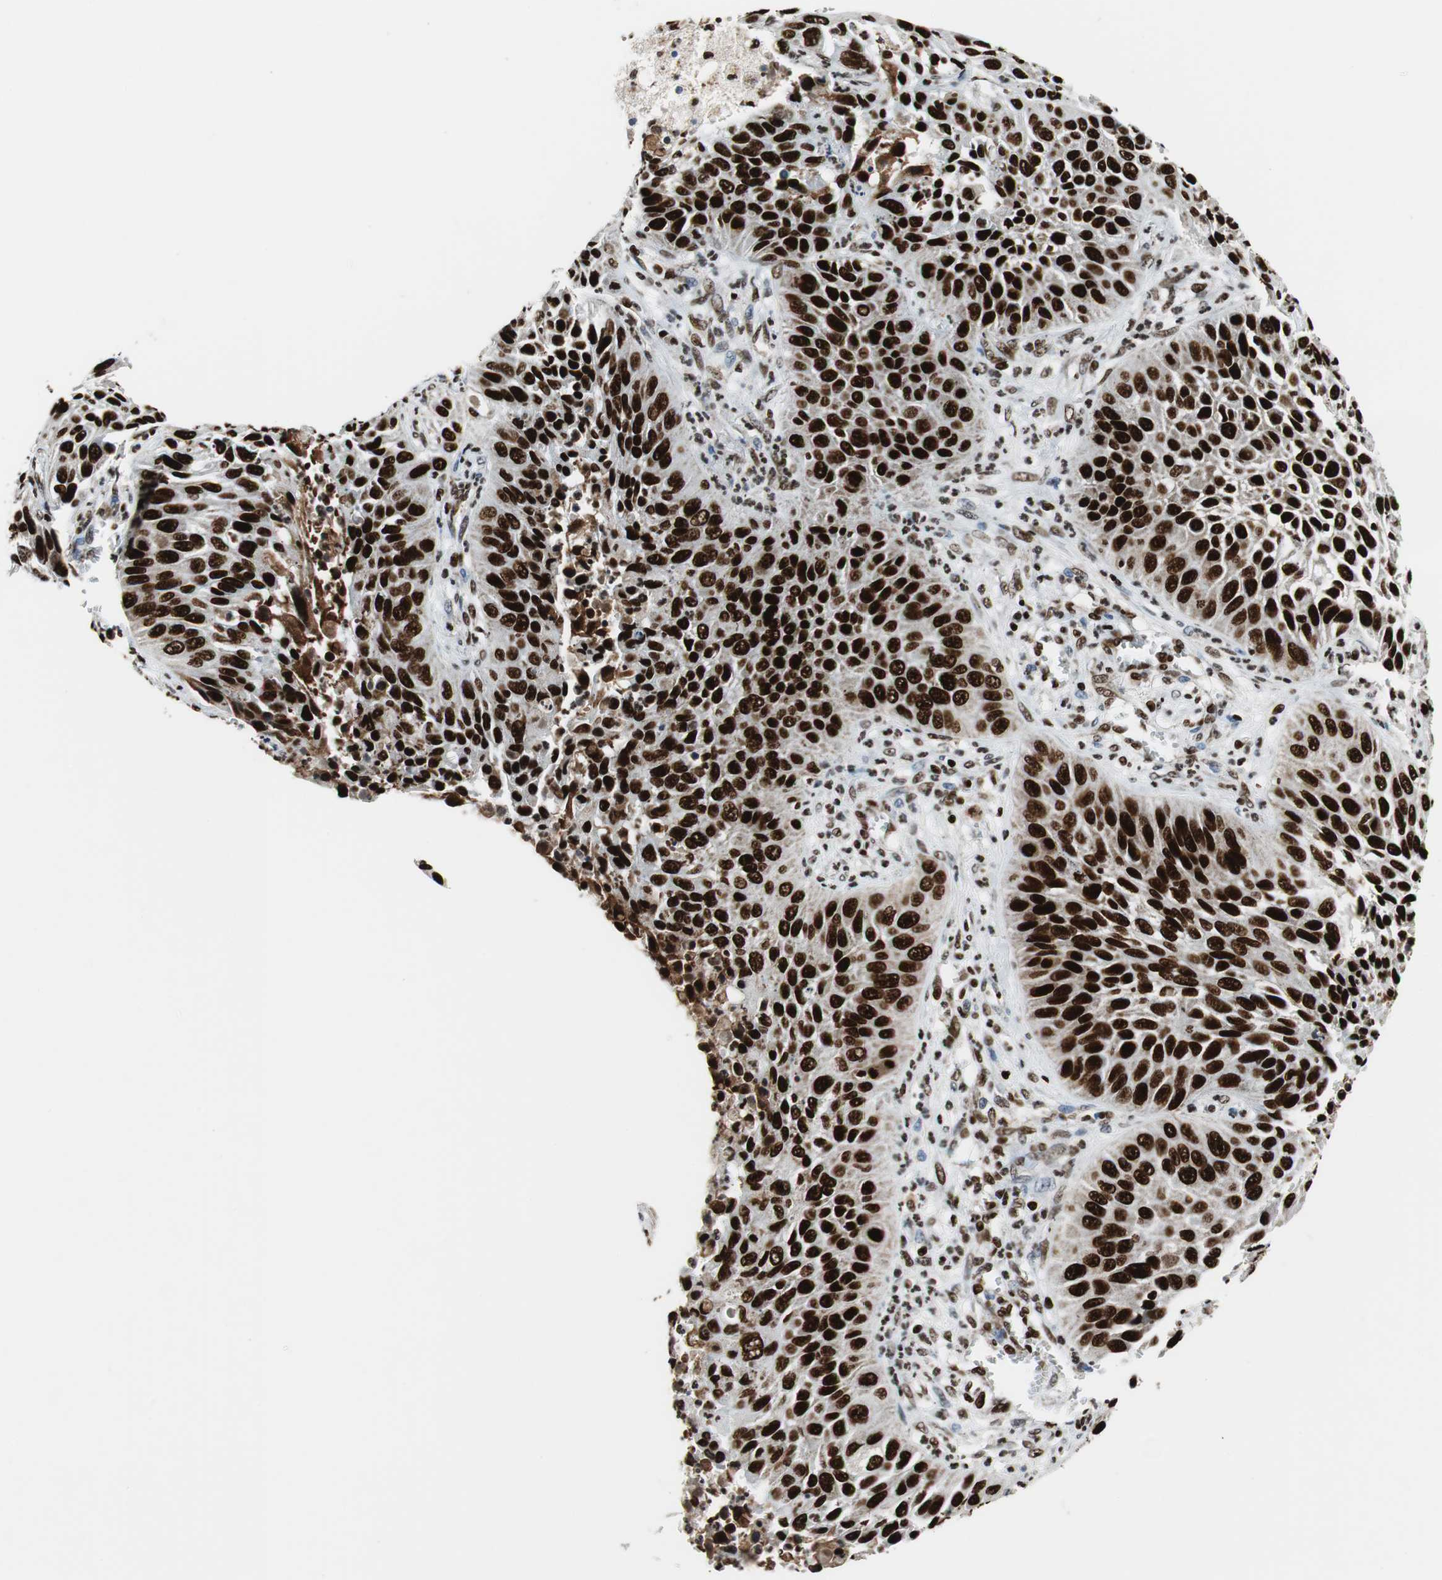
{"staining": {"intensity": "strong", "quantity": ">75%", "location": "nuclear"}, "tissue": "lung cancer", "cell_type": "Tumor cells", "image_type": "cancer", "snomed": [{"axis": "morphology", "description": "Squamous cell carcinoma, NOS"}, {"axis": "topography", "description": "Lung"}], "caption": "A histopathology image of human lung cancer stained for a protein reveals strong nuclear brown staining in tumor cells. (Stains: DAB in brown, nuclei in blue, Microscopy: brightfield microscopy at high magnification).", "gene": "HDAC1", "patient": {"sex": "female", "age": 76}}